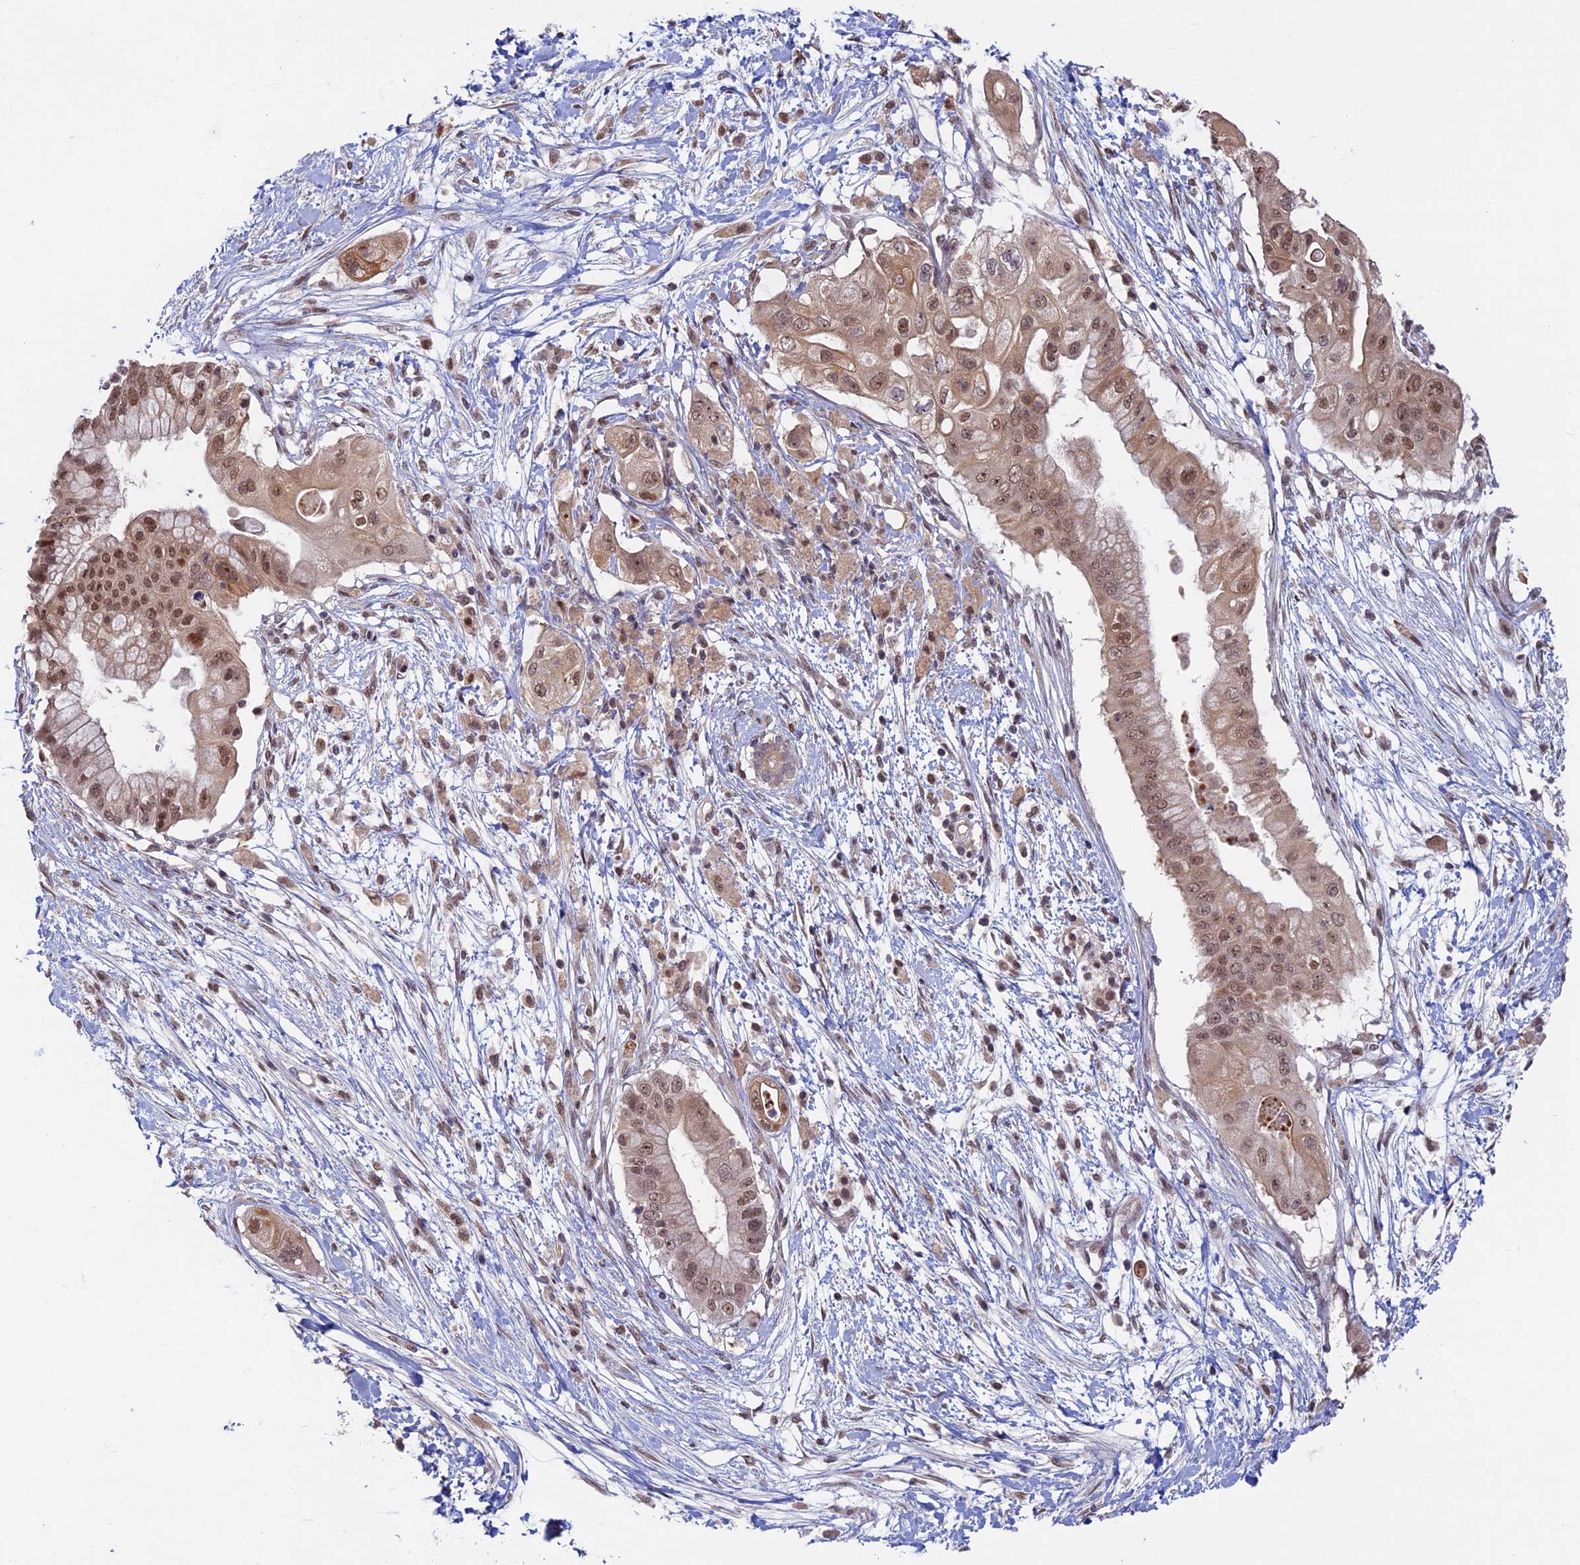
{"staining": {"intensity": "moderate", "quantity": ">75%", "location": "cytoplasmic/membranous,nuclear"}, "tissue": "pancreatic cancer", "cell_type": "Tumor cells", "image_type": "cancer", "snomed": [{"axis": "morphology", "description": "Adenocarcinoma, NOS"}, {"axis": "topography", "description": "Pancreas"}], "caption": "Human pancreatic adenocarcinoma stained for a protein (brown) displays moderate cytoplasmic/membranous and nuclear positive staining in about >75% of tumor cells.", "gene": "SPIRE1", "patient": {"sex": "male", "age": 68}}